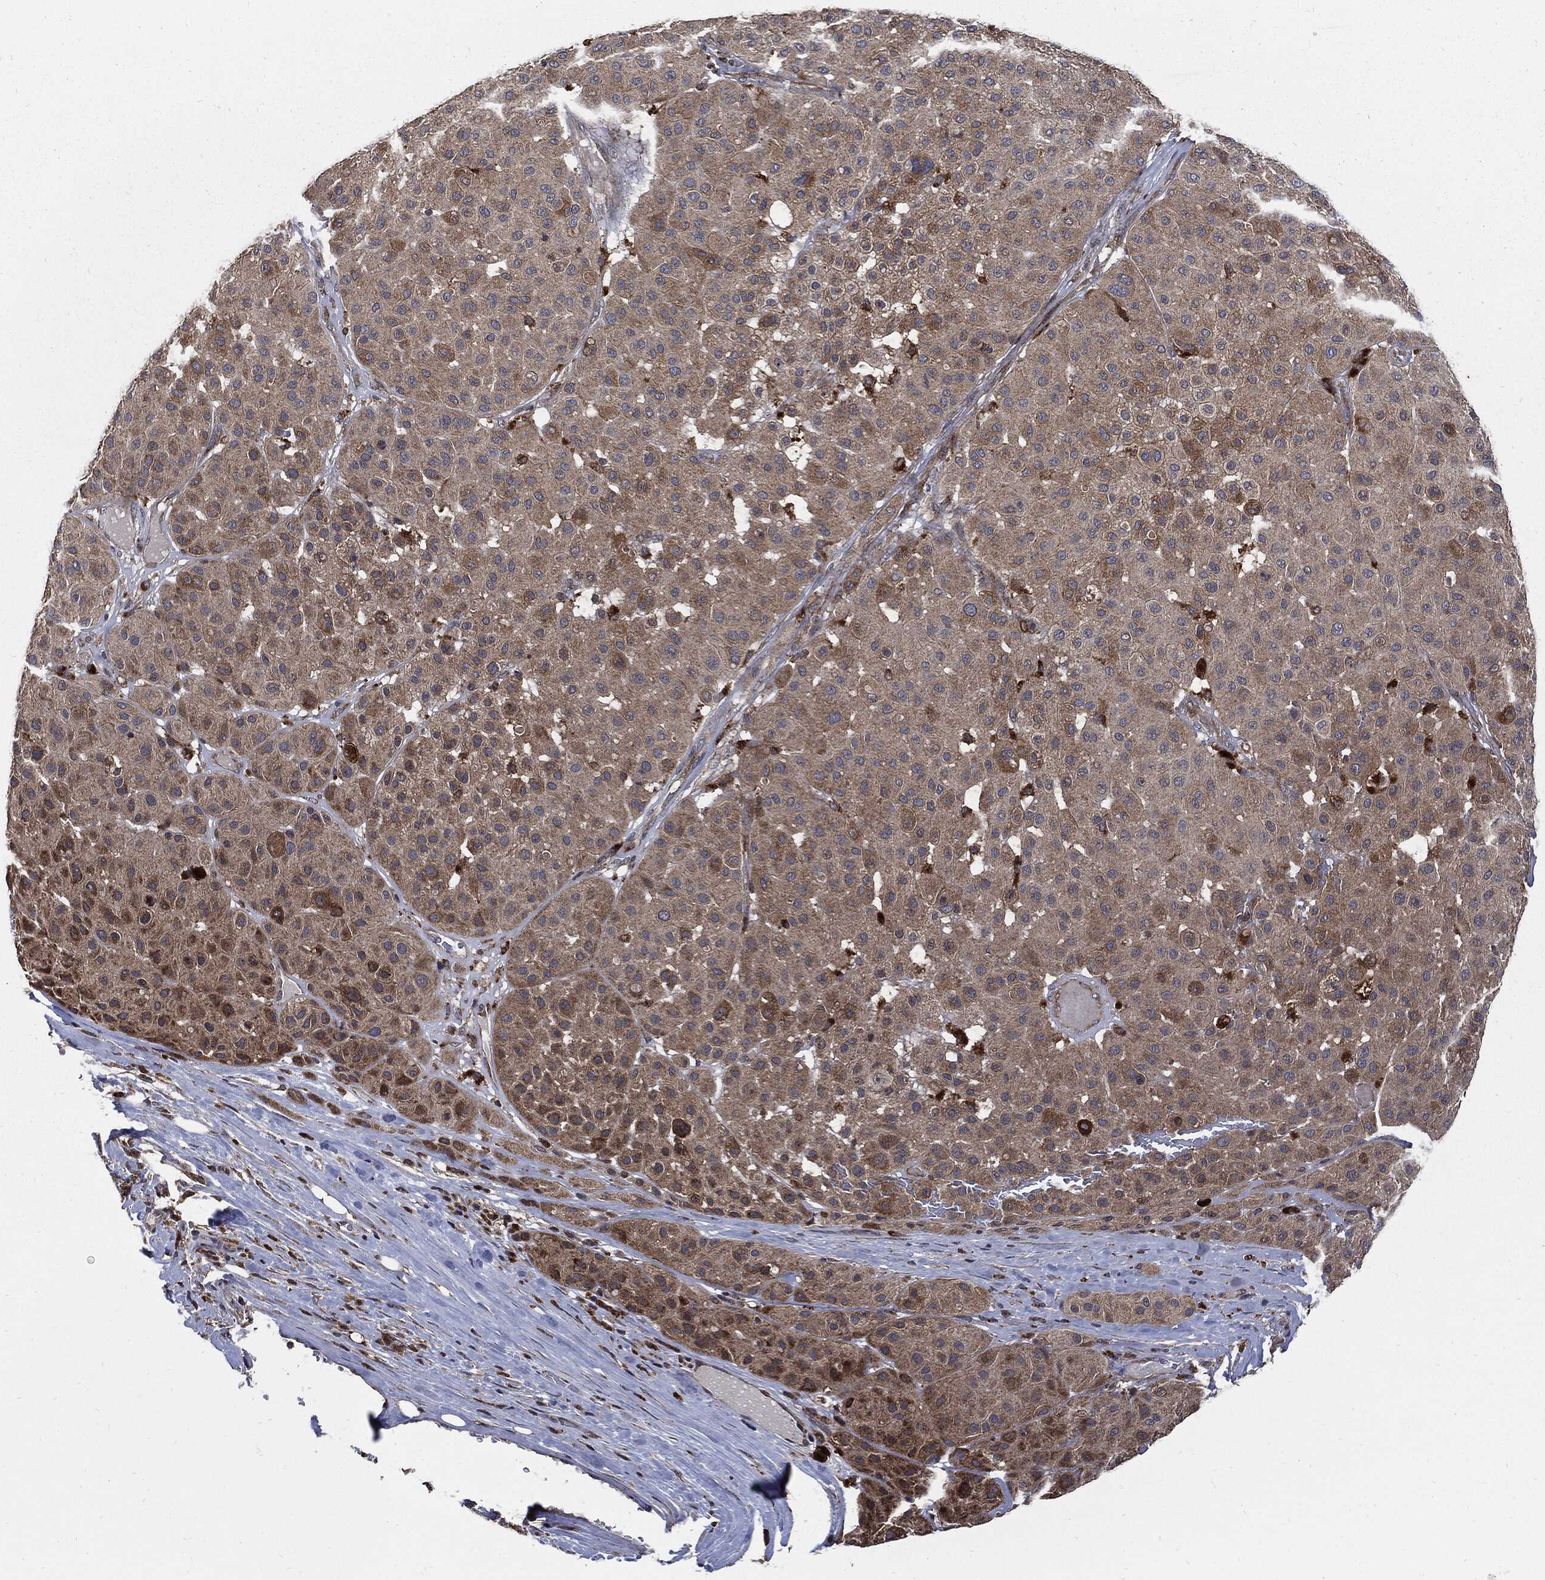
{"staining": {"intensity": "moderate", "quantity": ">75%", "location": "cytoplasmic/membranous"}, "tissue": "melanoma", "cell_type": "Tumor cells", "image_type": "cancer", "snomed": [{"axis": "morphology", "description": "Malignant melanoma, Metastatic site"}, {"axis": "topography", "description": "Smooth muscle"}], "caption": "Protein expression by immunohistochemistry (IHC) exhibits moderate cytoplasmic/membranous staining in about >75% of tumor cells in melanoma.", "gene": "SLC31A2", "patient": {"sex": "male", "age": 41}}